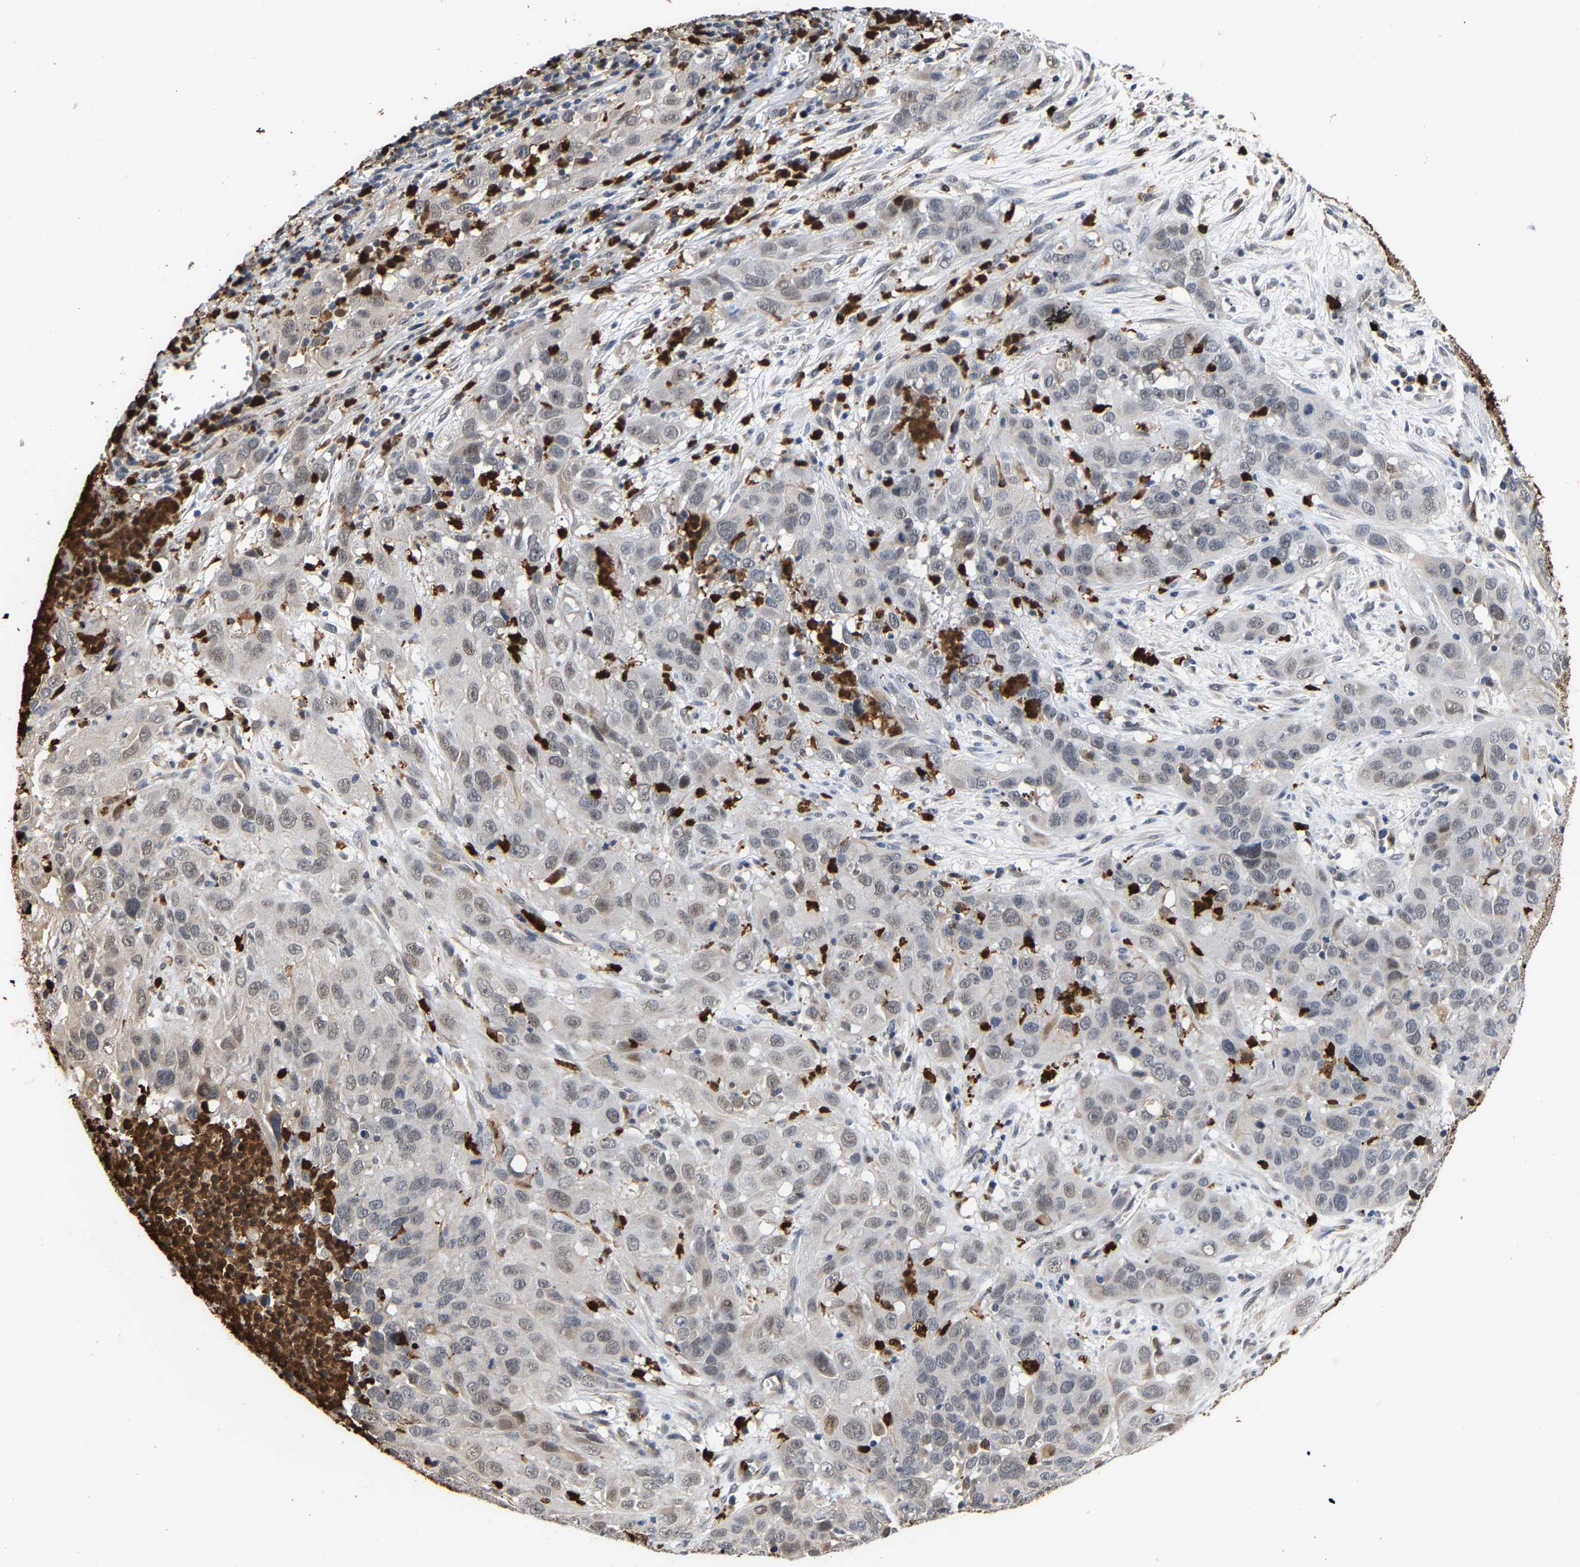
{"staining": {"intensity": "weak", "quantity": "25%-75%", "location": "nuclear"}, "tissue": "cervical cancer", "cell_type": "Tumor cells", "image_type": "cancer", "snomed": [{"axis": "morphology", "description": "Squamous cell carcinoma, NOS"}, {"axis": "topography", "description": "Cervix"}], "caption": "IHC histopathology image of cervical squamous cell carcinoma stained for a protein (brown), which demonstrates low levels of weak nuclear positivity in about 25%-75% of tumor cells.", "gene": "TDRD7", "patient": {"sex": "female", "age": 32}}